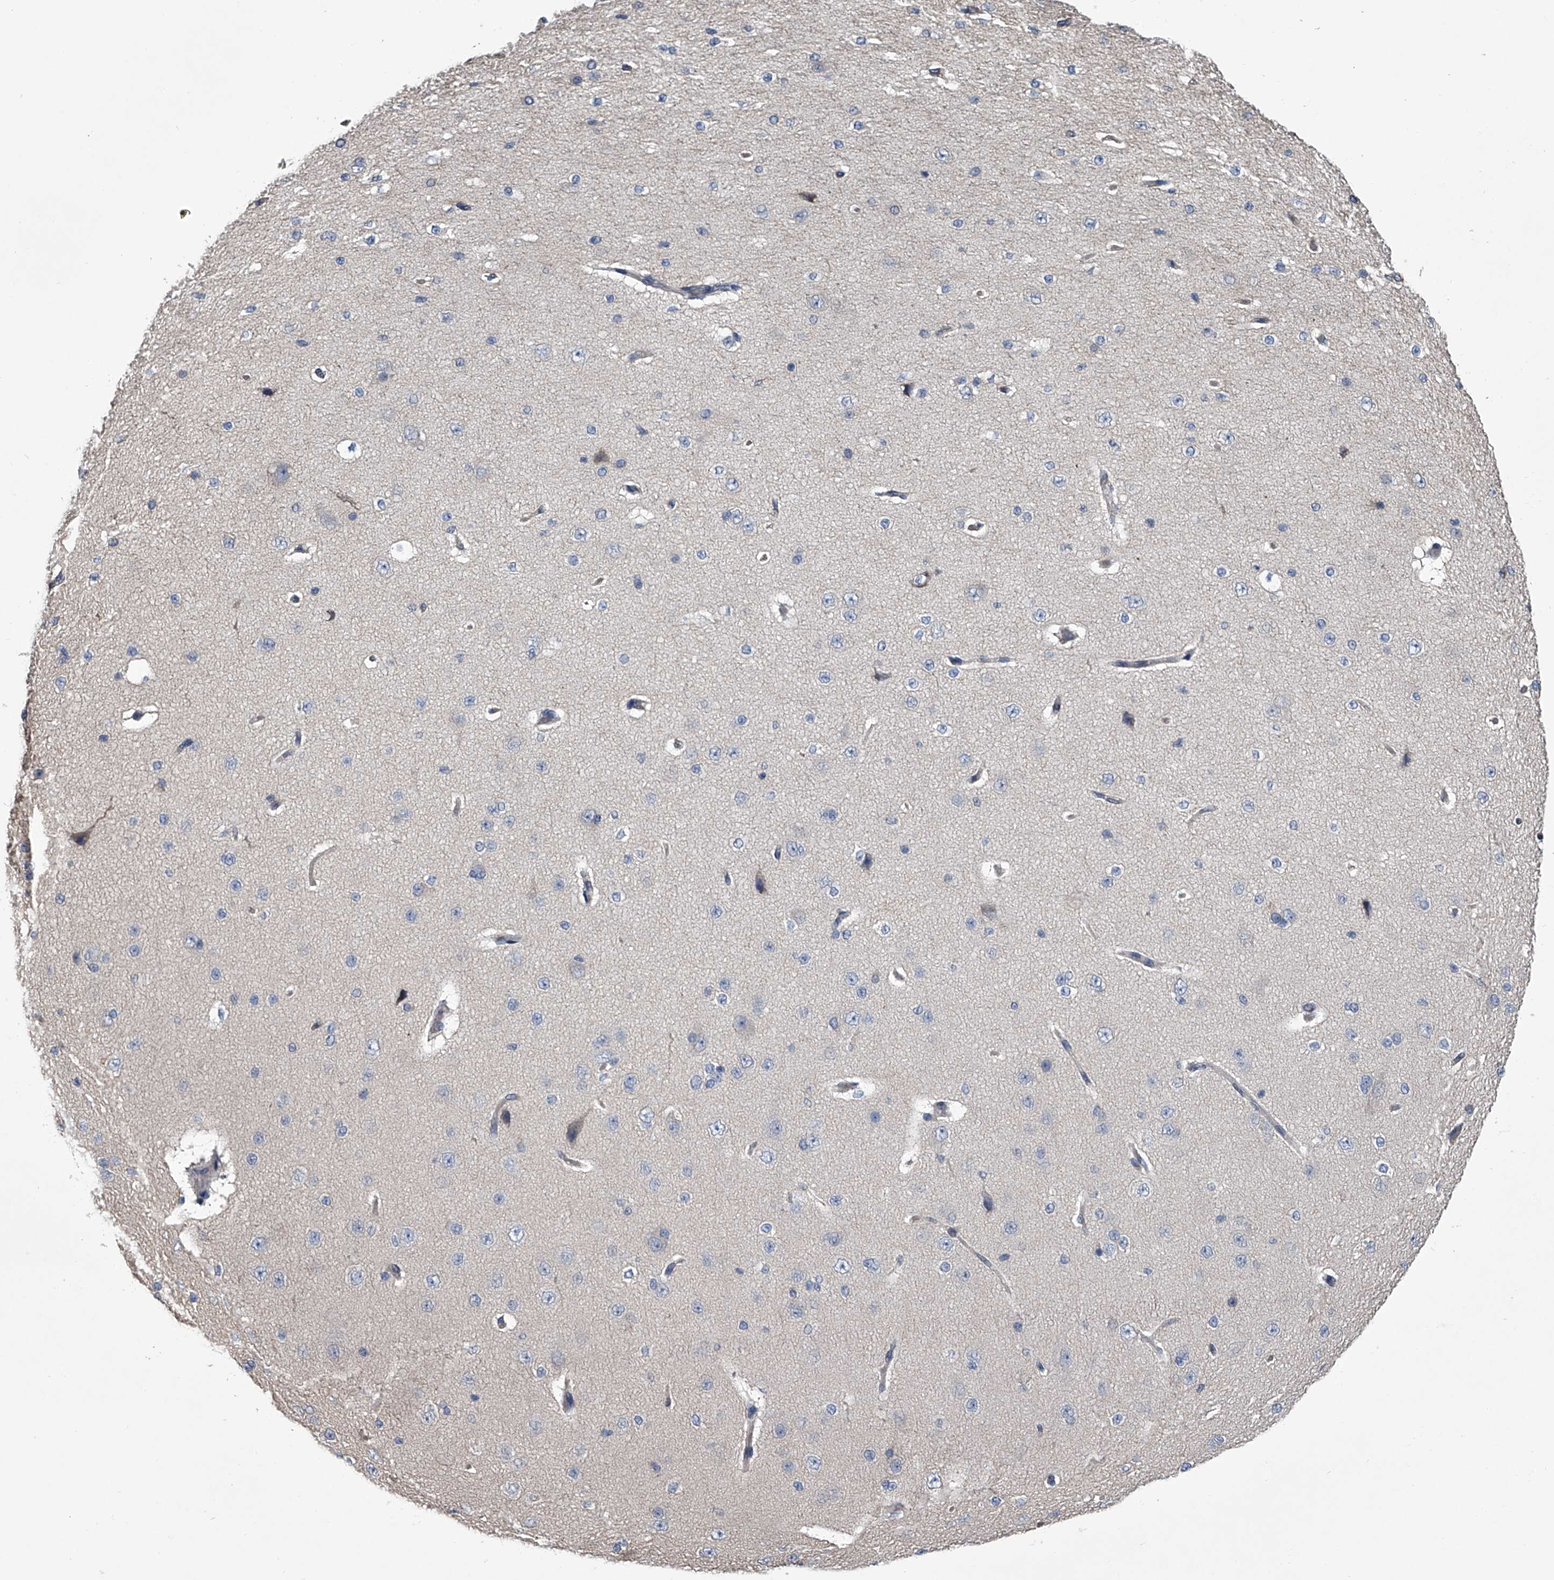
{"staining": {"intensity": "negative", "quantity": "none", "location": "none"}, "tissue": "cerebral cortex", "cell_type": "Endothelial cells", "image_type": "normal", "snomed": [{"axis": "morphology", "description": "Normal tissue, NOS"}, {"axis": "morphology", "description": "Developmental malformation"}, {"axis": "topography", "description": "Cerebral cortex"}], "caption": "This is a histopathology image of immunohistochemistry staining of normal cerebral cortex, which shows no staining in endothelial cells. (Brightfield microscopy of DAB (3,3'-diaminobenzidine) immunohistochemistry (IHC) at high magnification).", "gene": "ABCG1", "patient": {"sex": "female", "age": 30}}